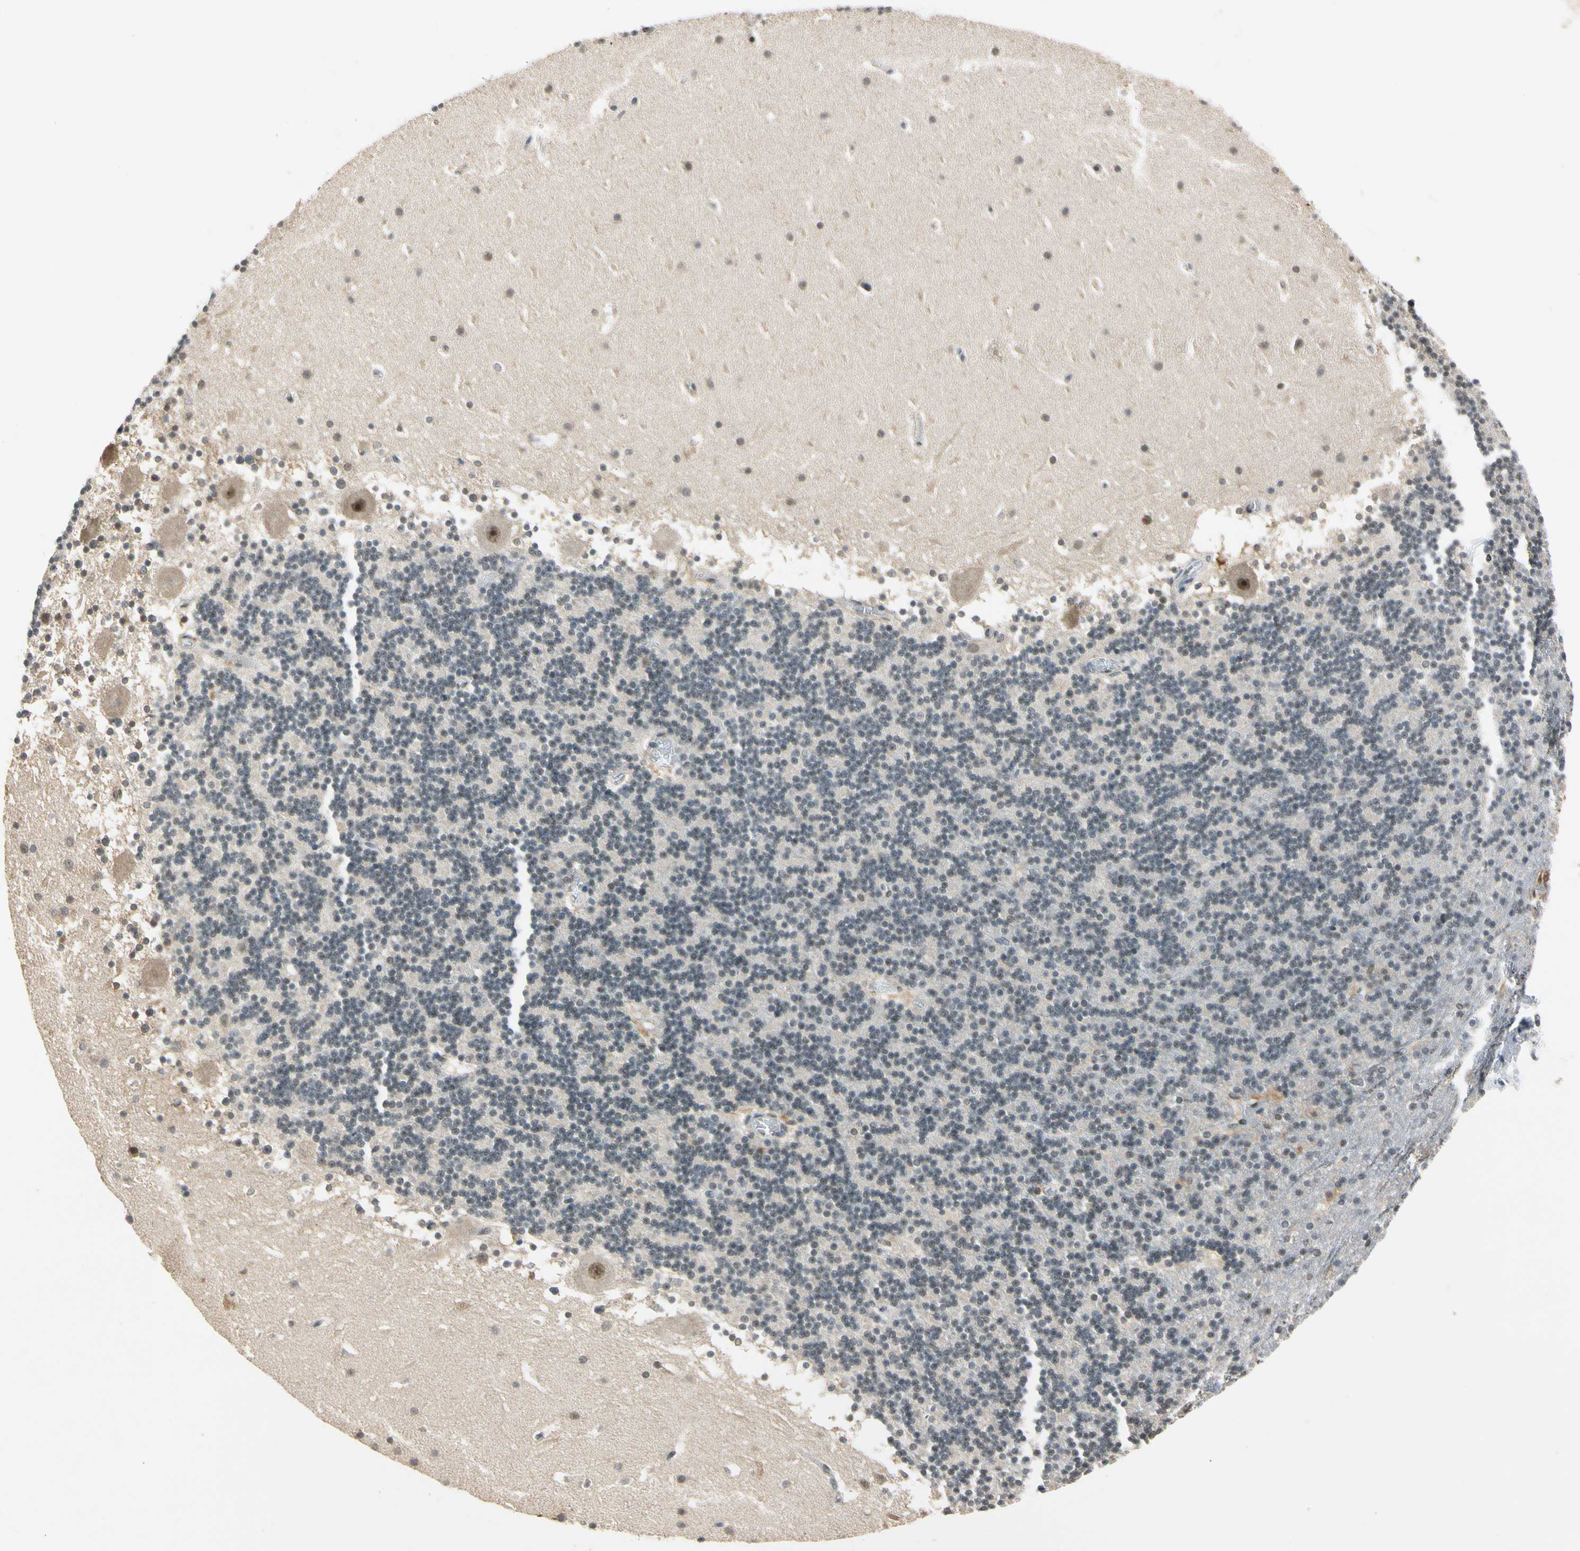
{"staining": {"intensity": "weak", "quantity": "25%-75%", "location": "cytoplasmic/membranous"}, "tissue": "cerebellum", "cell_type": "Cells in granular layer", "image_type": "normal", "snomed": [{"axis": "morphology", "description": "Normal tissue, NOS"}, {"axis": "topography", "description": "Cerebellum"}], "caption": "Protein staining demonstrates weak cytoplasmic/membranous staining in approximately 25%-75% of cells in granular layer in normal cerebellum.", "gene": "RIOX2", "patient": {"sex": "male", "age": 45}}